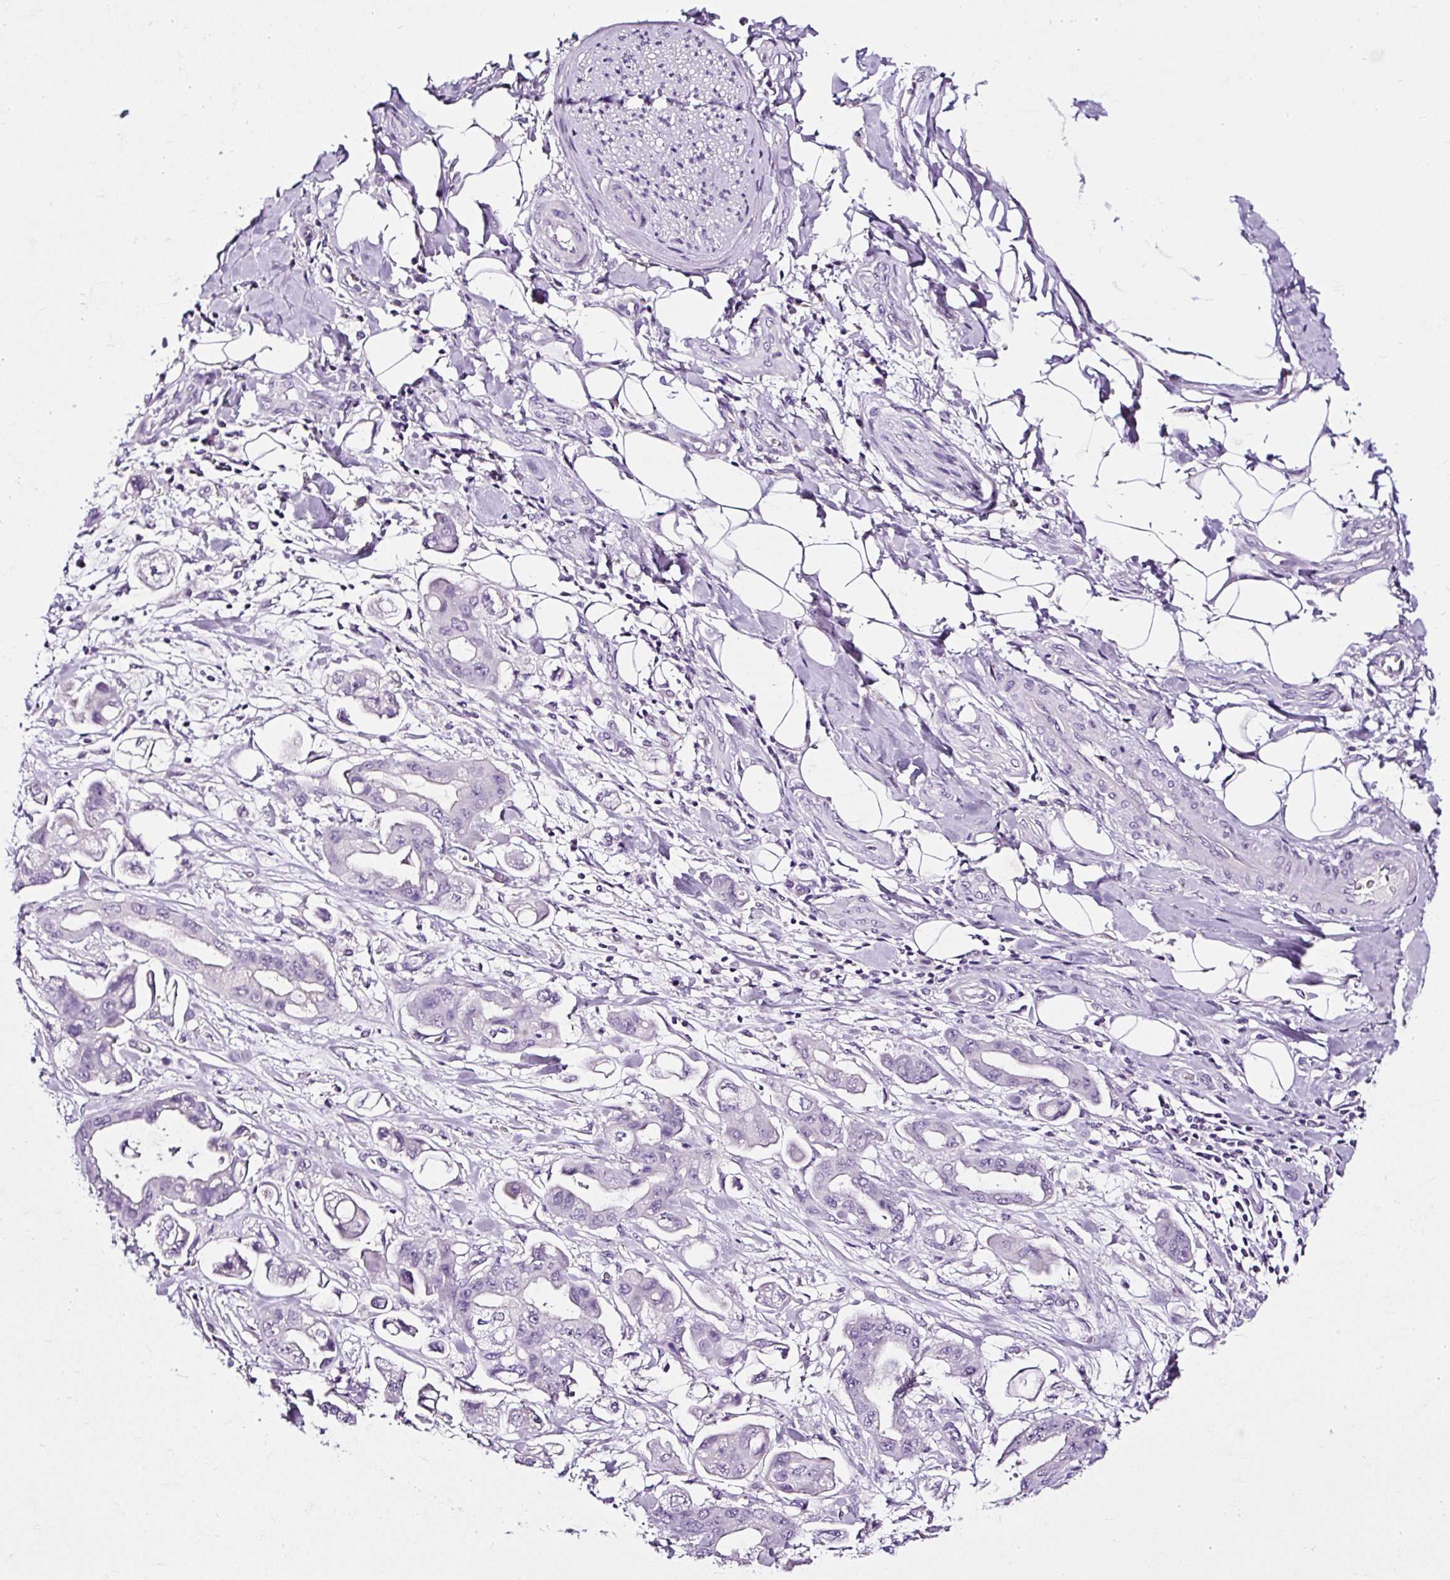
{"staining": {"intensity": "negative", "quantity": "none", "location": "none"}, "tissue": "stomach cancer", "cell_type": "Tumor cells", "image_type": "cancer", "snomed": [{"axis": "morphology", "description": "Adenocarcinoma, NOS"}, {"axis": "topography", "description": "Stomach"}], "caption": "Stomach cancer stained for a protein using immunohistochemistry reveals no expression tumor cells.", "gene": "ATP2A1", "patient": {"sex": "male", "age": 62}}